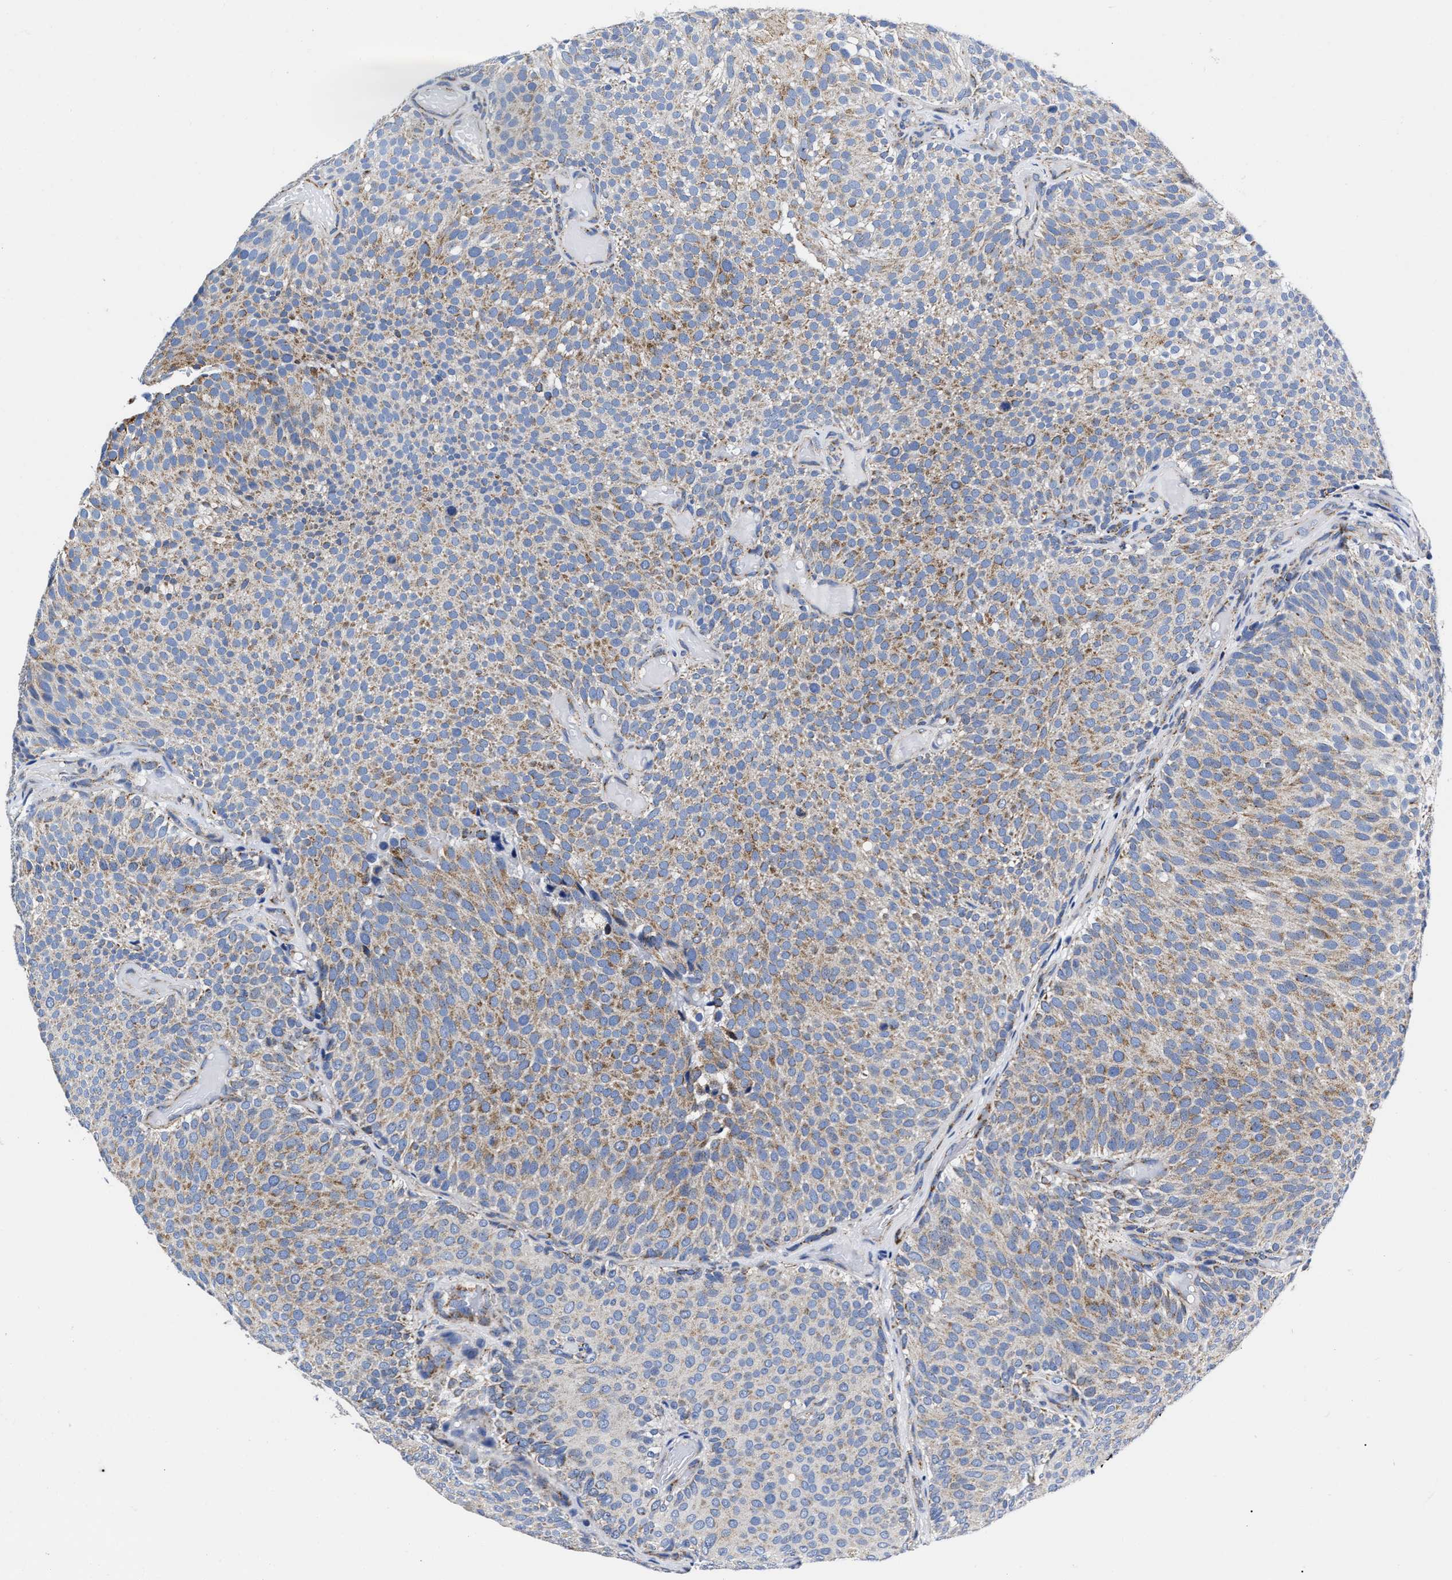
{"staining": {"intensity": "weak", "quantity": "25%-75%", "location": "cytoplasmic/membranous"}, "tissue": "urothelial cancer", "cell_type": "Tumor cells", "image_type": "cancer", "snomed": [{"axis": "morphology", "description": "Urothelial carcinoma, Low grade"}, {"axis": "topography", "description": "Urinary bladder"}], "caption": "Human urothelial cancer stained for a protein (brown) exhibits weak cytoplasmic/membranous positive positivity in approximately 25%-75% of tumor cells.", "gene": "HINT2", "patient": {"sex": "male", "age": 78}}